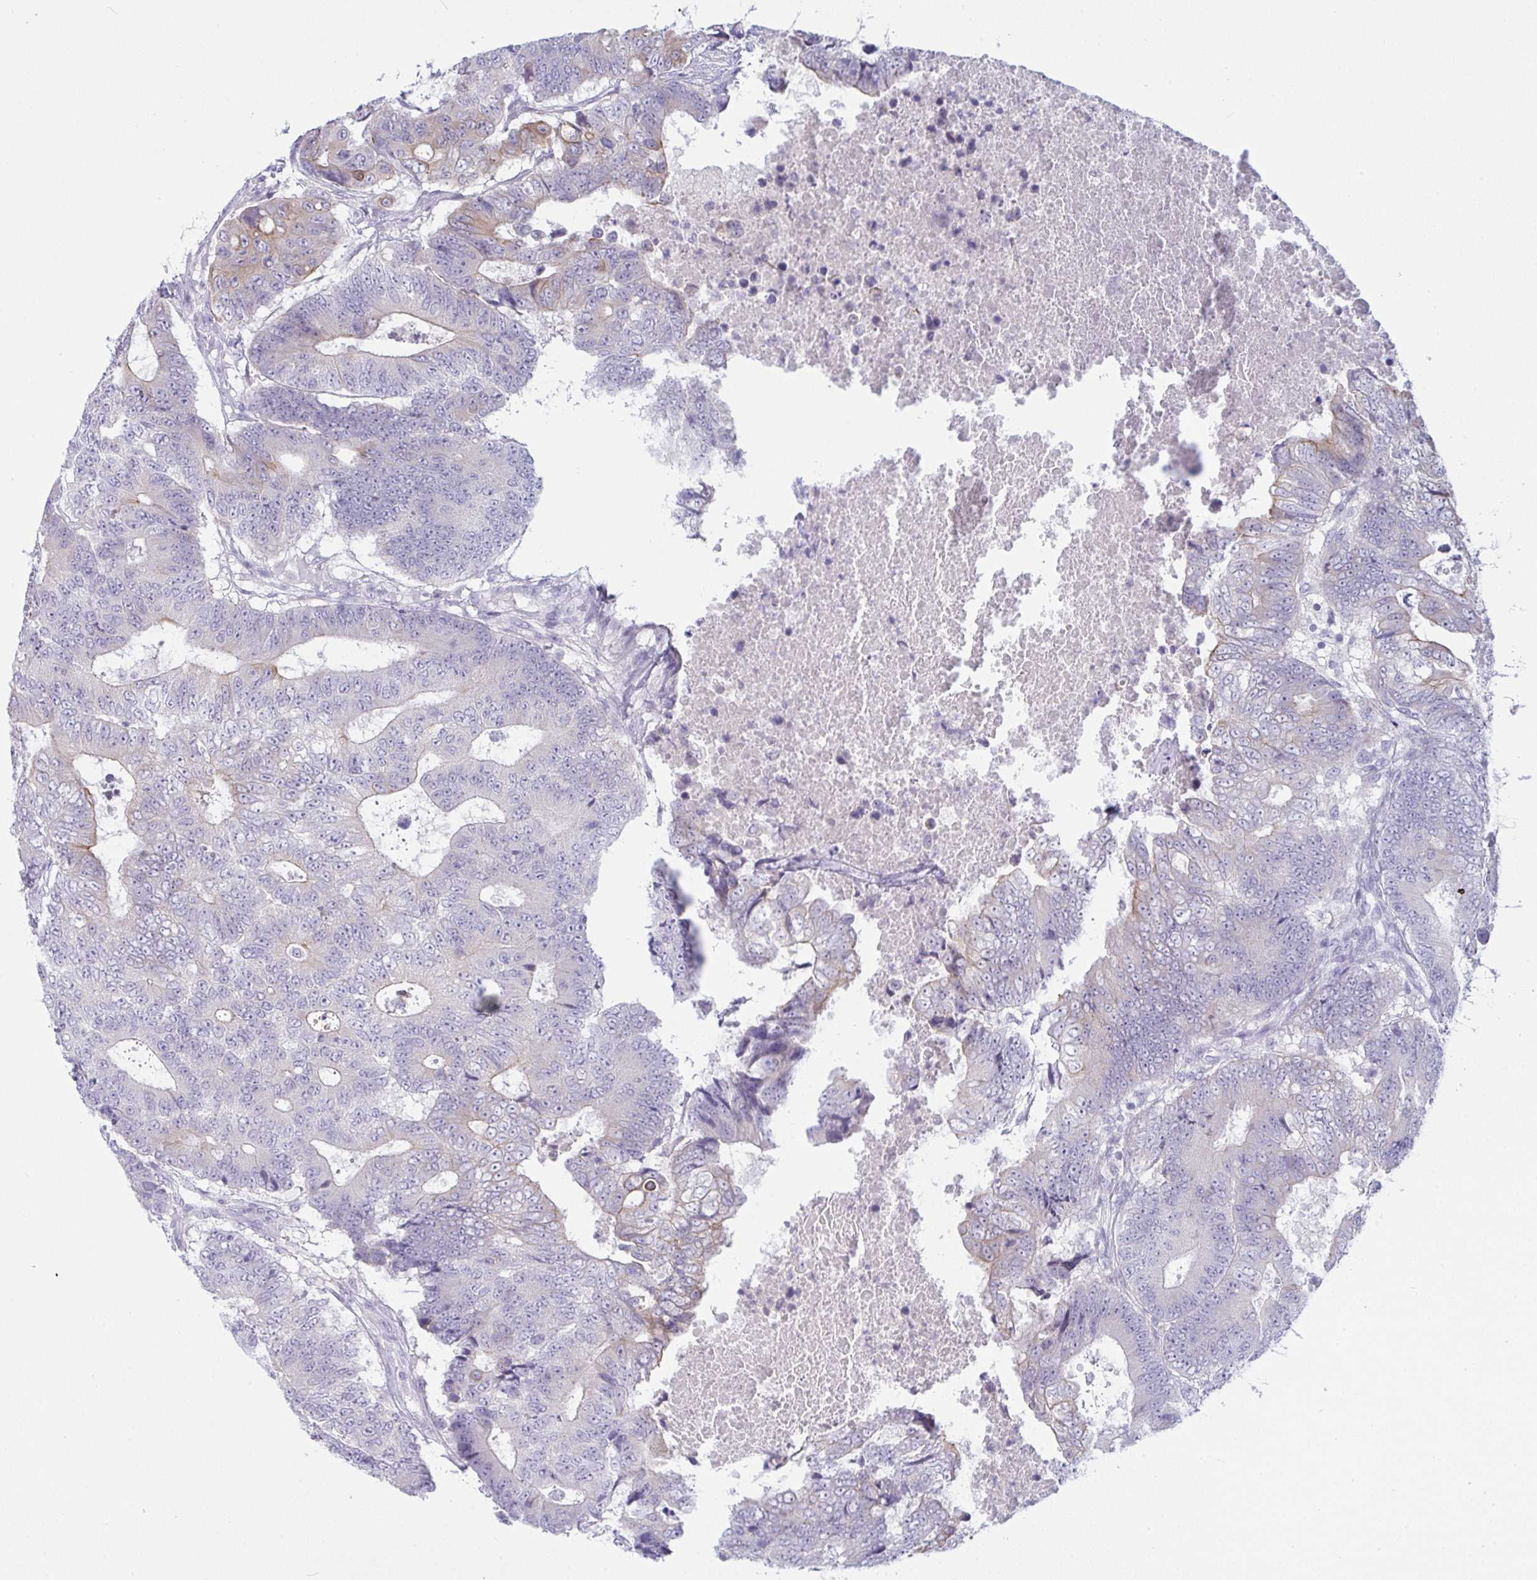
{"staining": {"intensity": "weak", "quantity": "<25%", "location": "cytoplasmic/membranous"}, "tissue": "colorectal cancer", "cell_type": "Tumor cells", "image_type": "cancer", "snomed": [{"axis": "morphology", "description": "Adenocarcinoma, NOS"}, {"axis": "topography", "description": "Colon"}], "caption": "A high-resolution photomicrograph shows immunohistochemistry staining of adenocarcinoma (colorectal), which shows no significant positivity in tumor cells.", "gene": "TENT5D", "patient": {"sex": "female", "age": 48}}